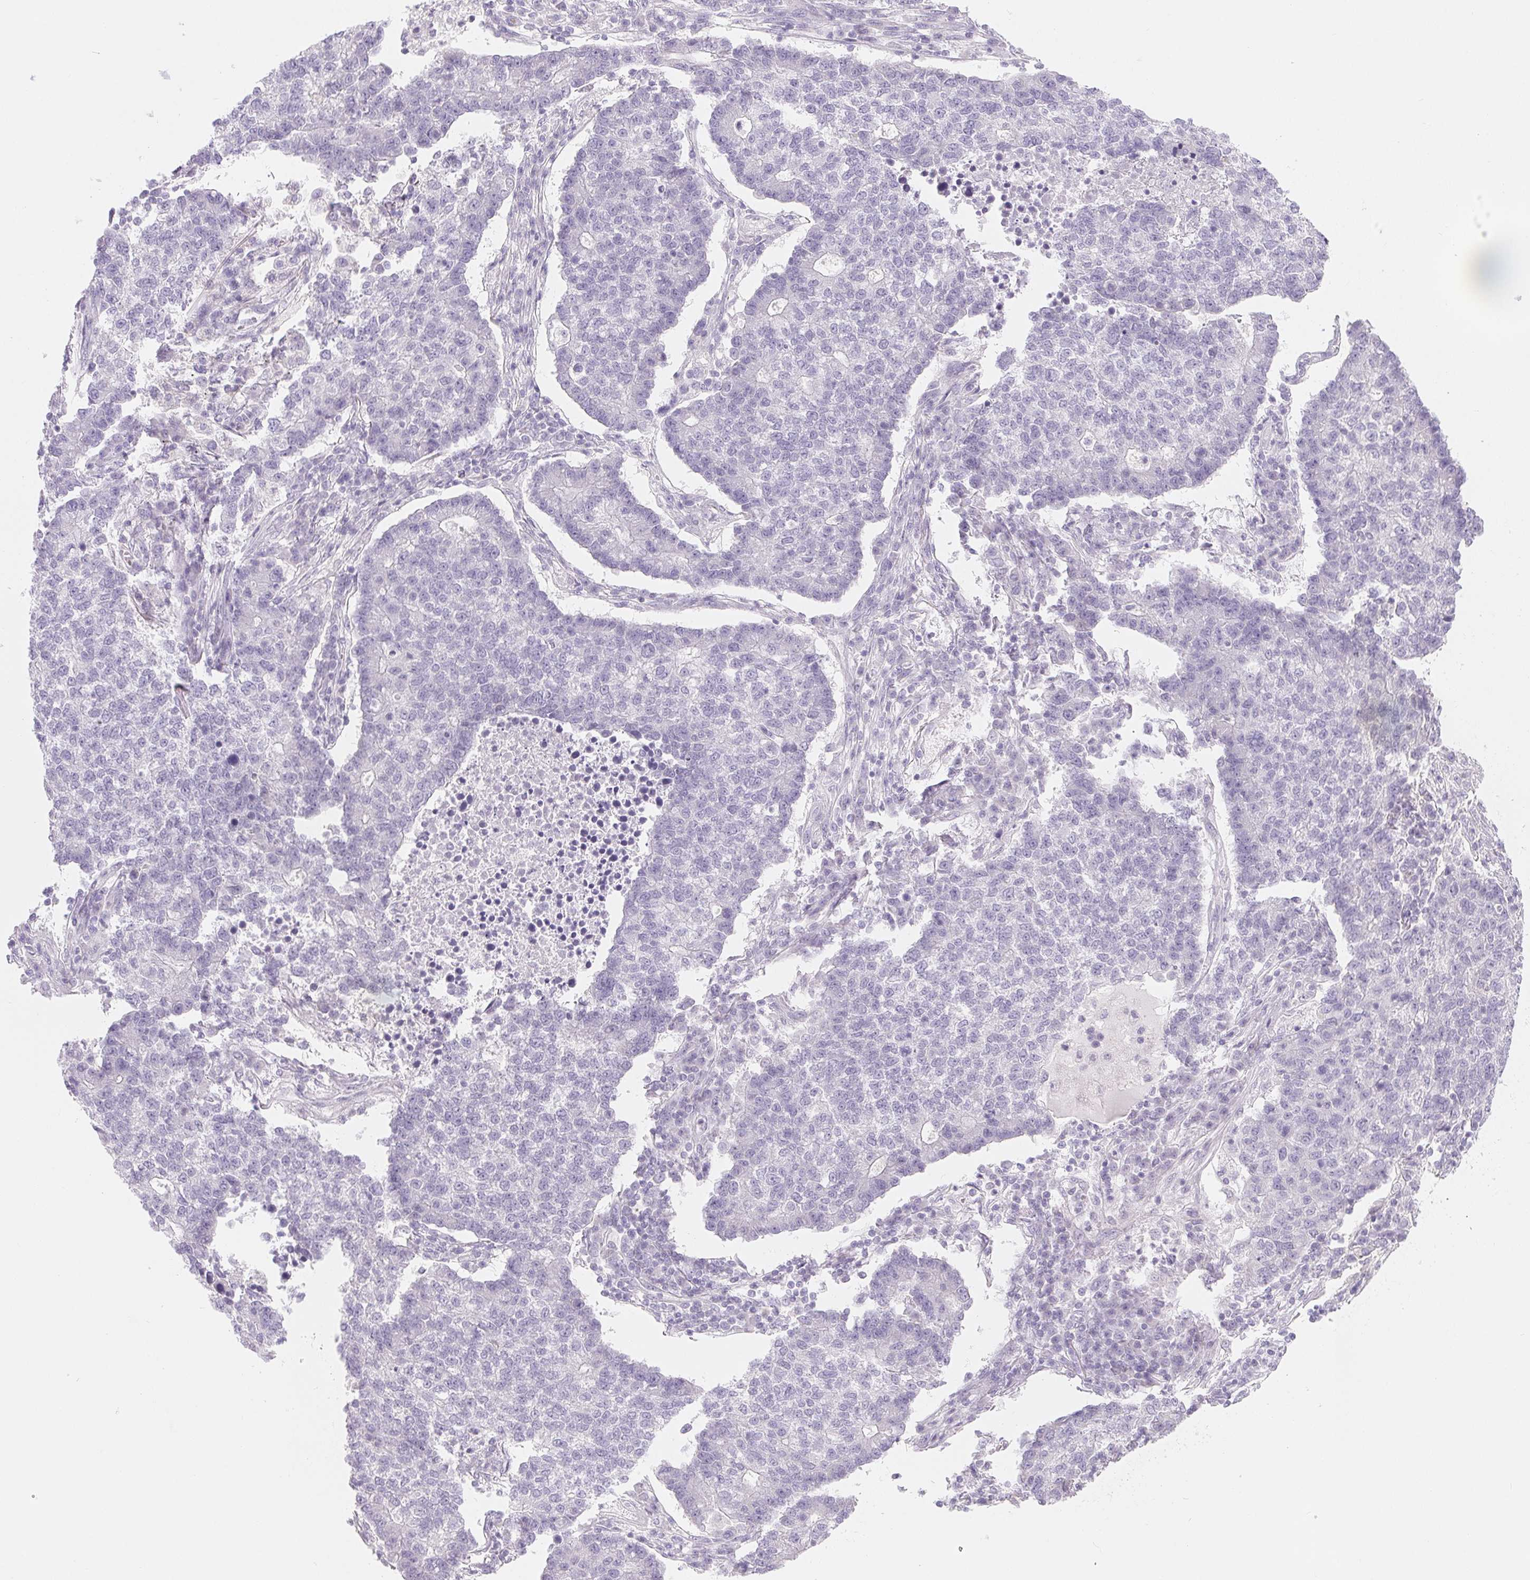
{"staining": {"intensity": "negative", "quantity": "none", "location": "none"}, "tissue": "lung cancer", "cell_type": "Tumor cells", "image_type": "cancer", "snomed": [{"axis": "morphology", "description": "Adenocarcinoma, NOS"}, {"axis": "topography", "description": "Lung"}], "caption": "Immunohistochemistry (IHC) photomicrograph of adenocarcinoma (lung) stained for a protein (brown), which demonstrates no positivity in tumor cells.", "gene": "SPACA5B", "patient": {"sex": "male", "age": 57}}